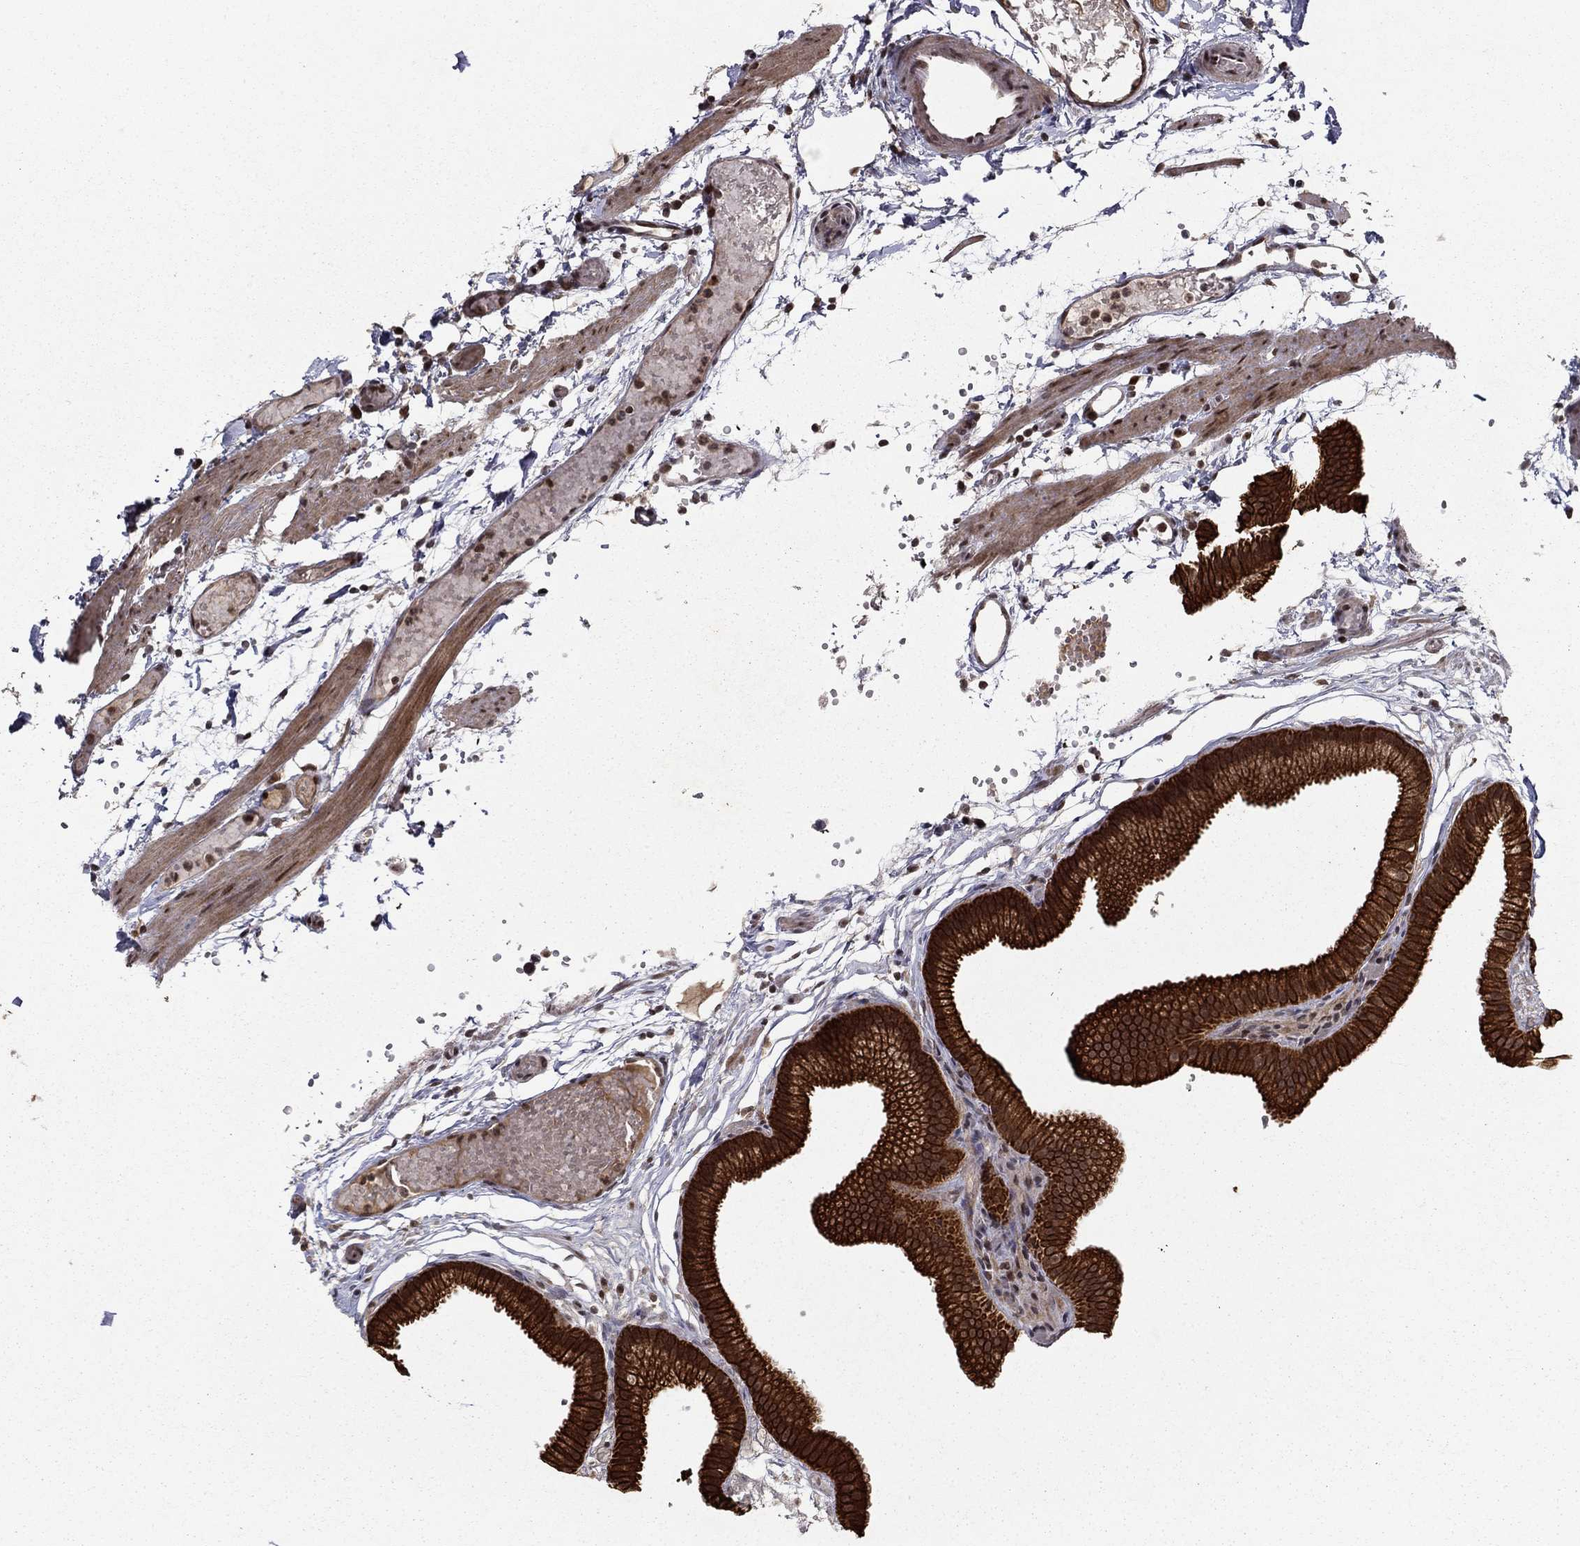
{"staining": {"intensity": "strong", "quantity": ">75%", "location": "cytoplasmic/membranous,nuclear"}, "tissue": "gallbladder", "cell_type": "Glandular cells", "image_type": "normal", "snomed": [{"axis": "morphology", "description": "Normal tissue, NOS"}, {"axis": "topography", "description": "Gallbladder"}], "caption": "Gallbladder stained for a protein (brown) exhibits strong cytoplasmic/membranous,nuclear positive positivity in about >75% of glandular cells.", "gene": "CDCA7L", "patient": {"sex": "female", "age": 45}}